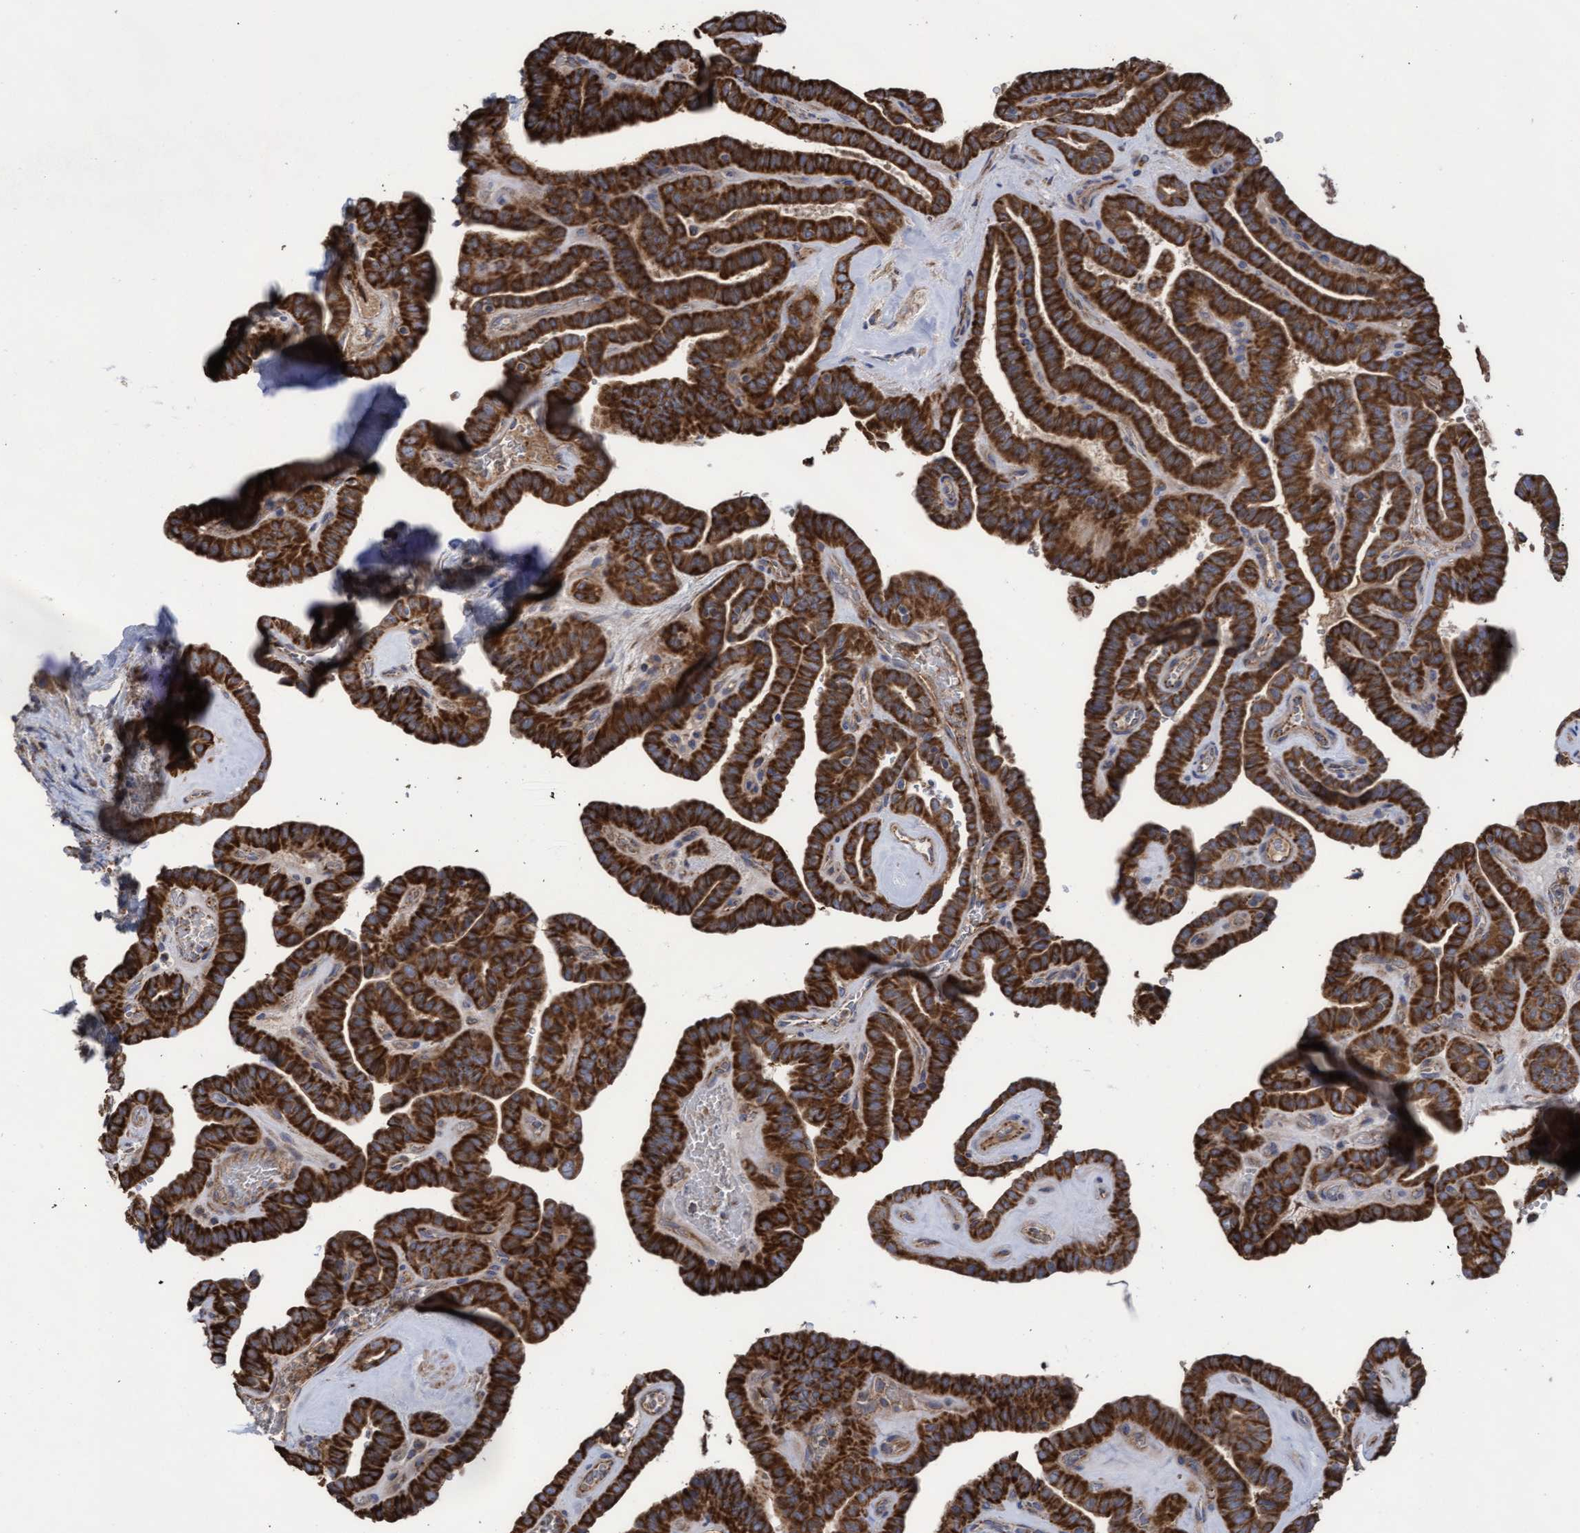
{"staining": {"intensity": "strong", "quantity": ">75%", "location": "cytoplasmic/membranous"}, "tissue": "thyroid cancer", "cell_type": "Tumor cells", "image_type": "cancer", "snomed": [{"axis": "morphology", "description": "Papillary adenocarcinoma, NOS"}, {"axis": "topography", "description": "Thyroid gland"}], "caption": "Papillary adenocarcinoma (thyroid) was stained to show a protein in brown. There is high levels of strong cytoplasmic/membranous positivity in about >75% of tumor cells. (DAB IHC, brown staining for protein, blue staining for nuclei).", "gene": "COBL", "patient": {"sex": "male", "age": 77}}